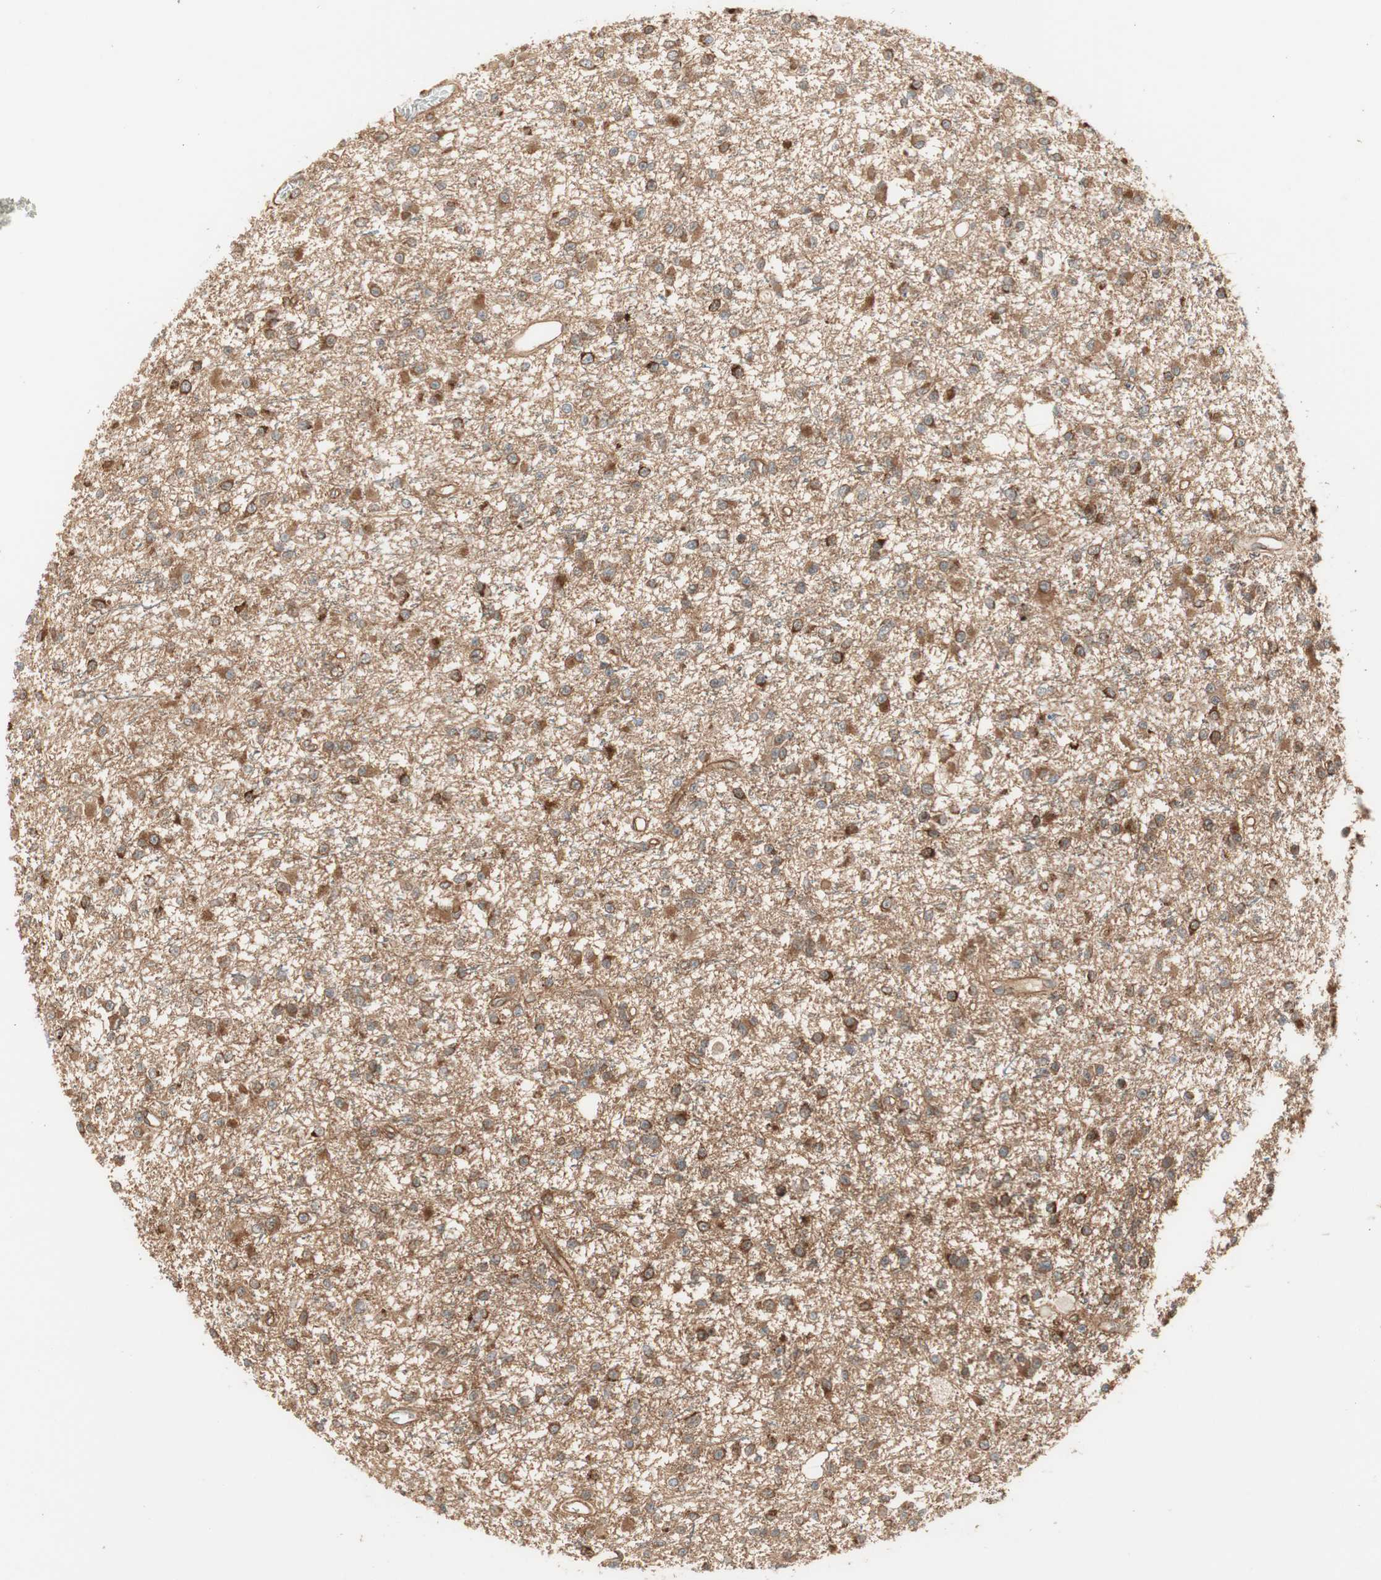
{"staining": {"intensity": "strong", "quantity": ">75%", "location": "cytoplasmic/membranous"}, "tissue": "glioma", "cell_type": "Tumor cells", "image_type": "cancer", "snomed": [{"axis": "morphology", "description": "Glioma, malignant, Low grade"}, {"axis": "topography", "description": "Brain"}], "caption": "Immunohistochemistry (IHC) staining of malignant low-grade glioma, which displays high levels of strong cytoplasmic/membranous staining in approximately >75% of tumor cells indicating strong cytoplasmic/membranous protein staining. The staining was performed using DAB (brown) for protein detection and nuclei were counterstained in hematoxylin (blue).", "gene": "P4HA1", "patient": {"sex": "female", "age": 22}}